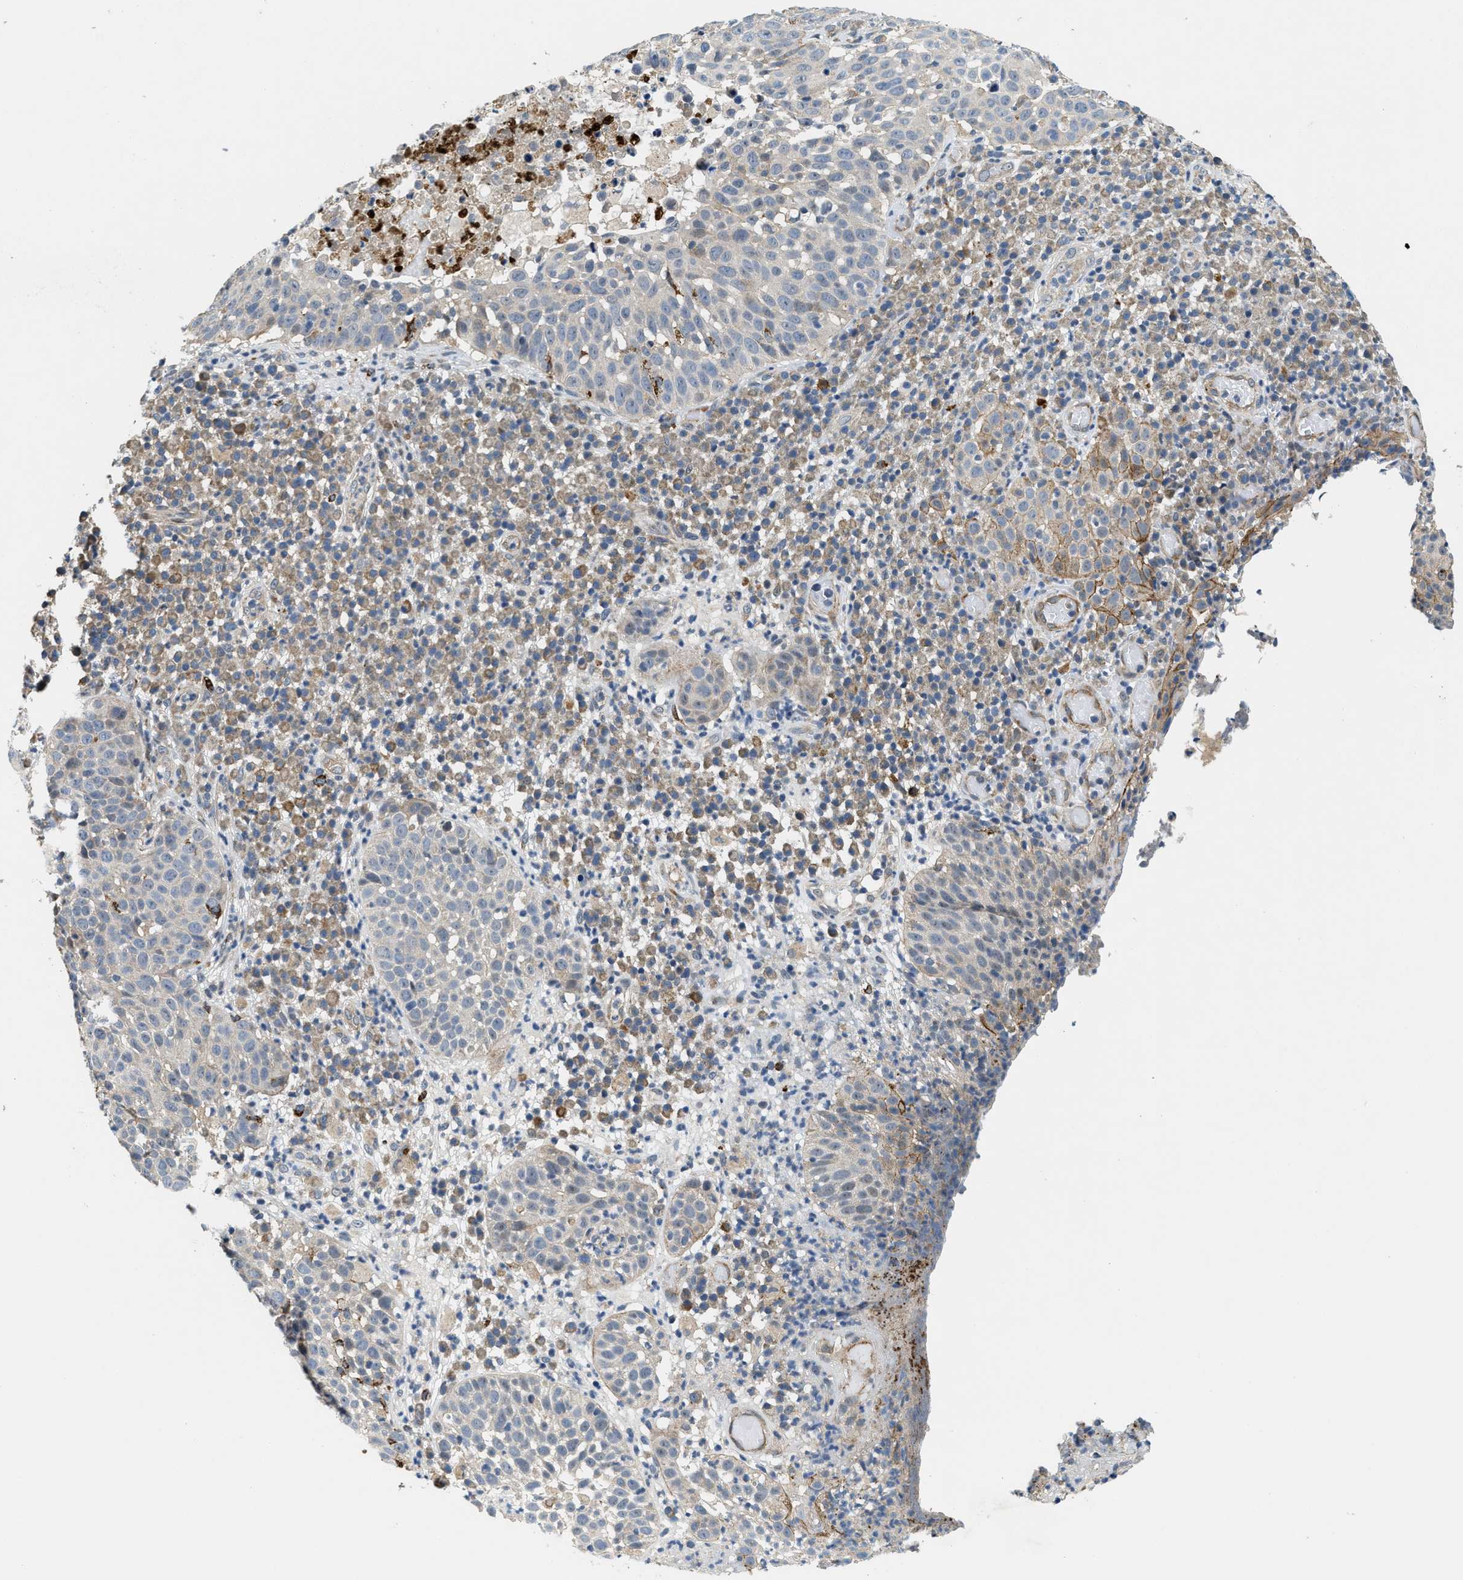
{"staining": {"intensity": "weak", "quantity": "<25%", "location": "cytoplasmic/membranous"}, "tissue": "skin cancer", "cell_type": "Tumor cells", "image_type": "cancer", "snomed": [{"axis": "morphology", "description": "Squamous cell carcinoma in situ, NOS"}, {"axis": "morphology", "description": "Squamous cell carcinoma, NOS"}, {"axis": "topography", "description": "Skin"}], "caption": "Immunohistochemistry photomicrograph of human skin cancer stained for a protein (brown), which reveals no staining in tumor cells.", "gene": "ZNF599", "patient": {"sex": "male", "age": 93}}